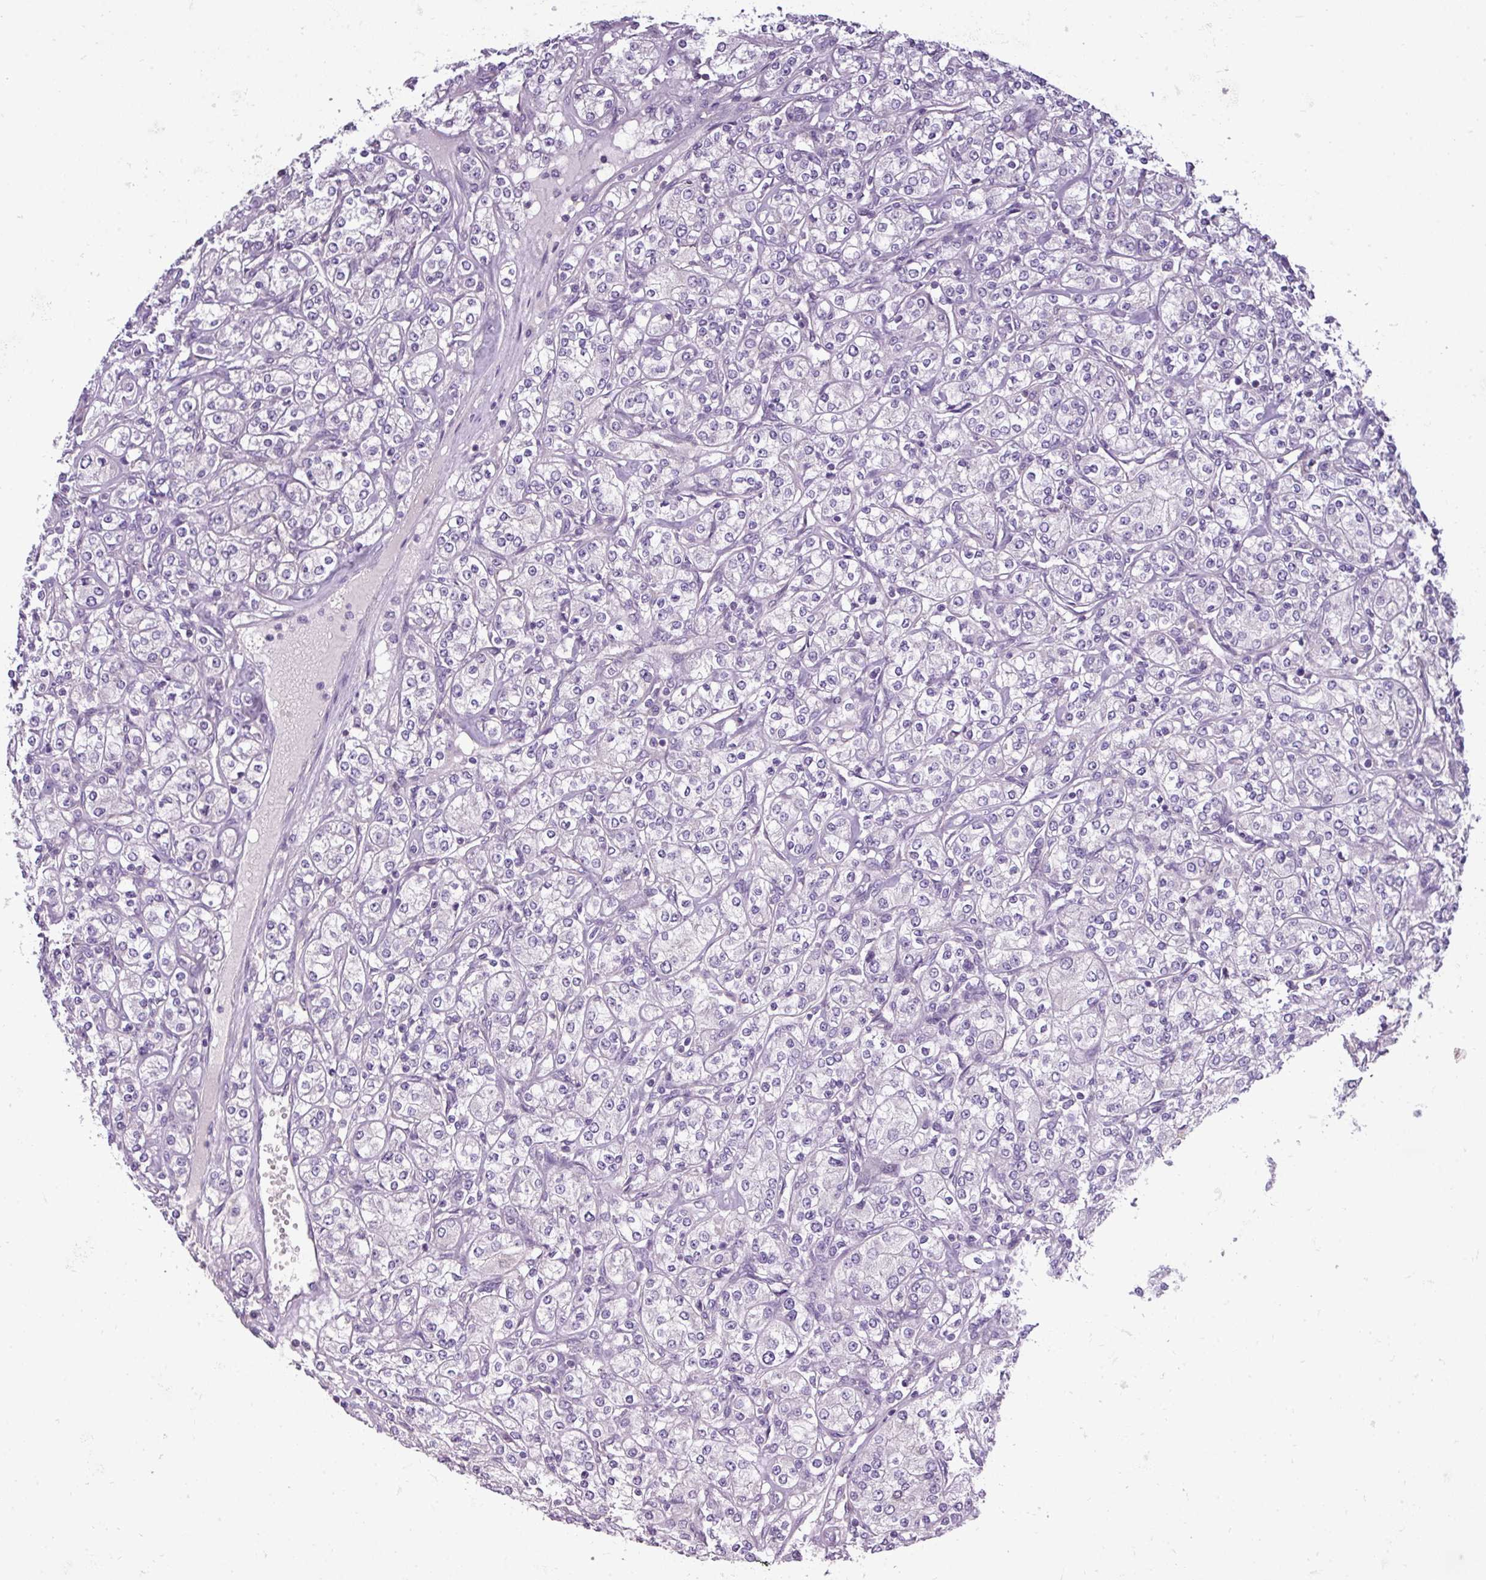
{"staining": {"intensity": "negative", "quantity": "none", "location": "none"}, "tissue": "renal cancer", "cell_type": "Tumor cells", "image_type": "cancer", "snomed": [{"axis": "morphology", "description": "Adenocarcinoma, NOS"}, {"axis": "topography", "description": "Kidney"}], "caption": "An immunohistochemistry (IHC) image of renal adenocarcinoma is shown. There is no staining in tumor cells of renal adenocarcinoma.", "gene": "DNAAF9", "patient": {"sex": "male", "age": 77}}